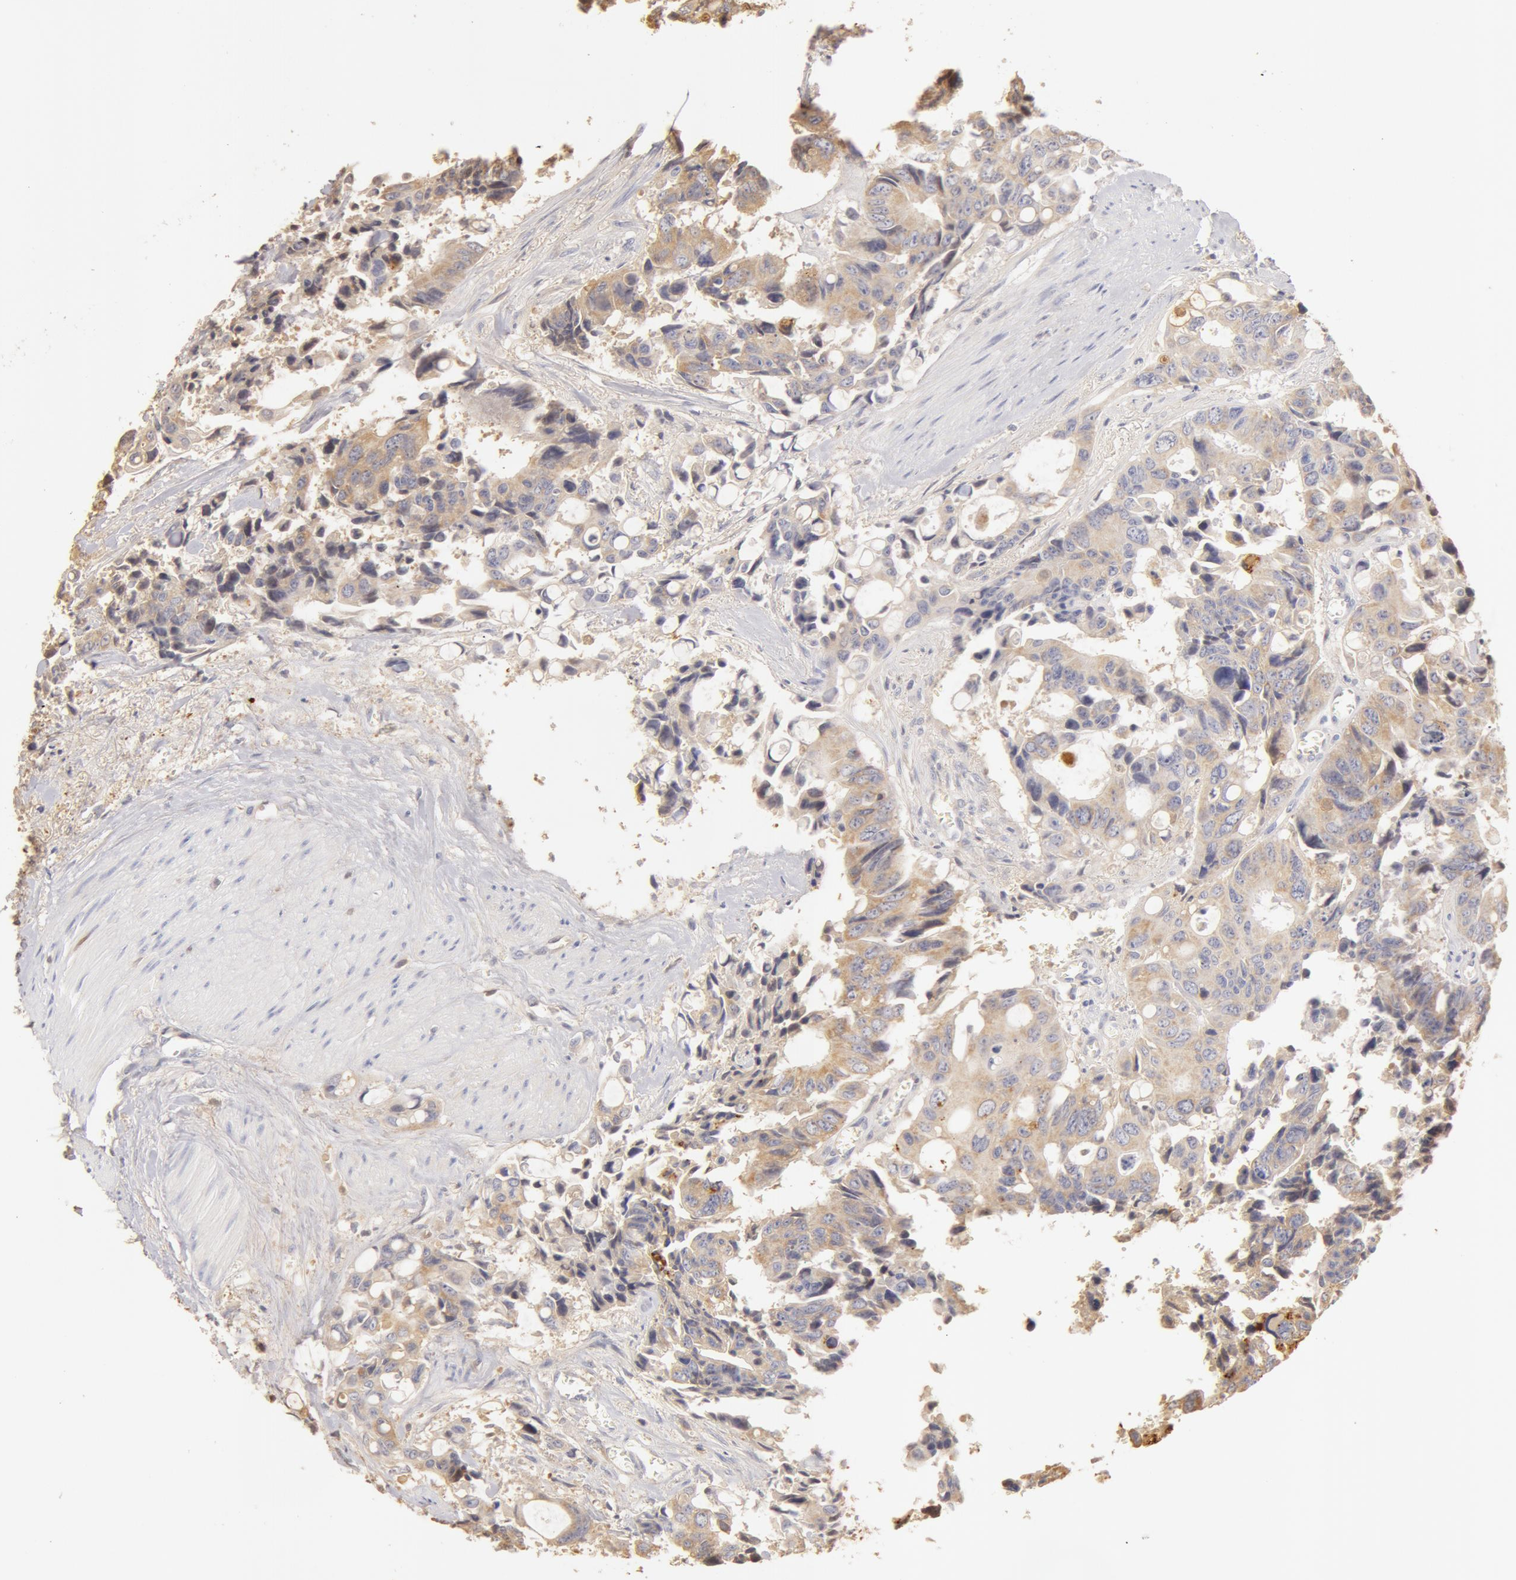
{"staining": {"intensity": "weak", "quantity": ">75%", "location": "cytoplasmic/membranous"}, "tissue": "colorectal cancer", "cell_type": "Tumor cells", "image_type": "cancer", "snomed": [{"axis": "morphology", "description": "Adenocarcinoma, NOS"}, {"axis": "topography", "description": "Rectum"}], "caption": "IHC of human colorectal adenocarcinoma exhibits low levels of weak cytoplasmic/membranous expression in approximately >75% of tumor cells. (DAB IHC, brown staining for protein, blue staining for nuclei).", "gene": "TF", "patient": {"sex": "male", "age": 76}}